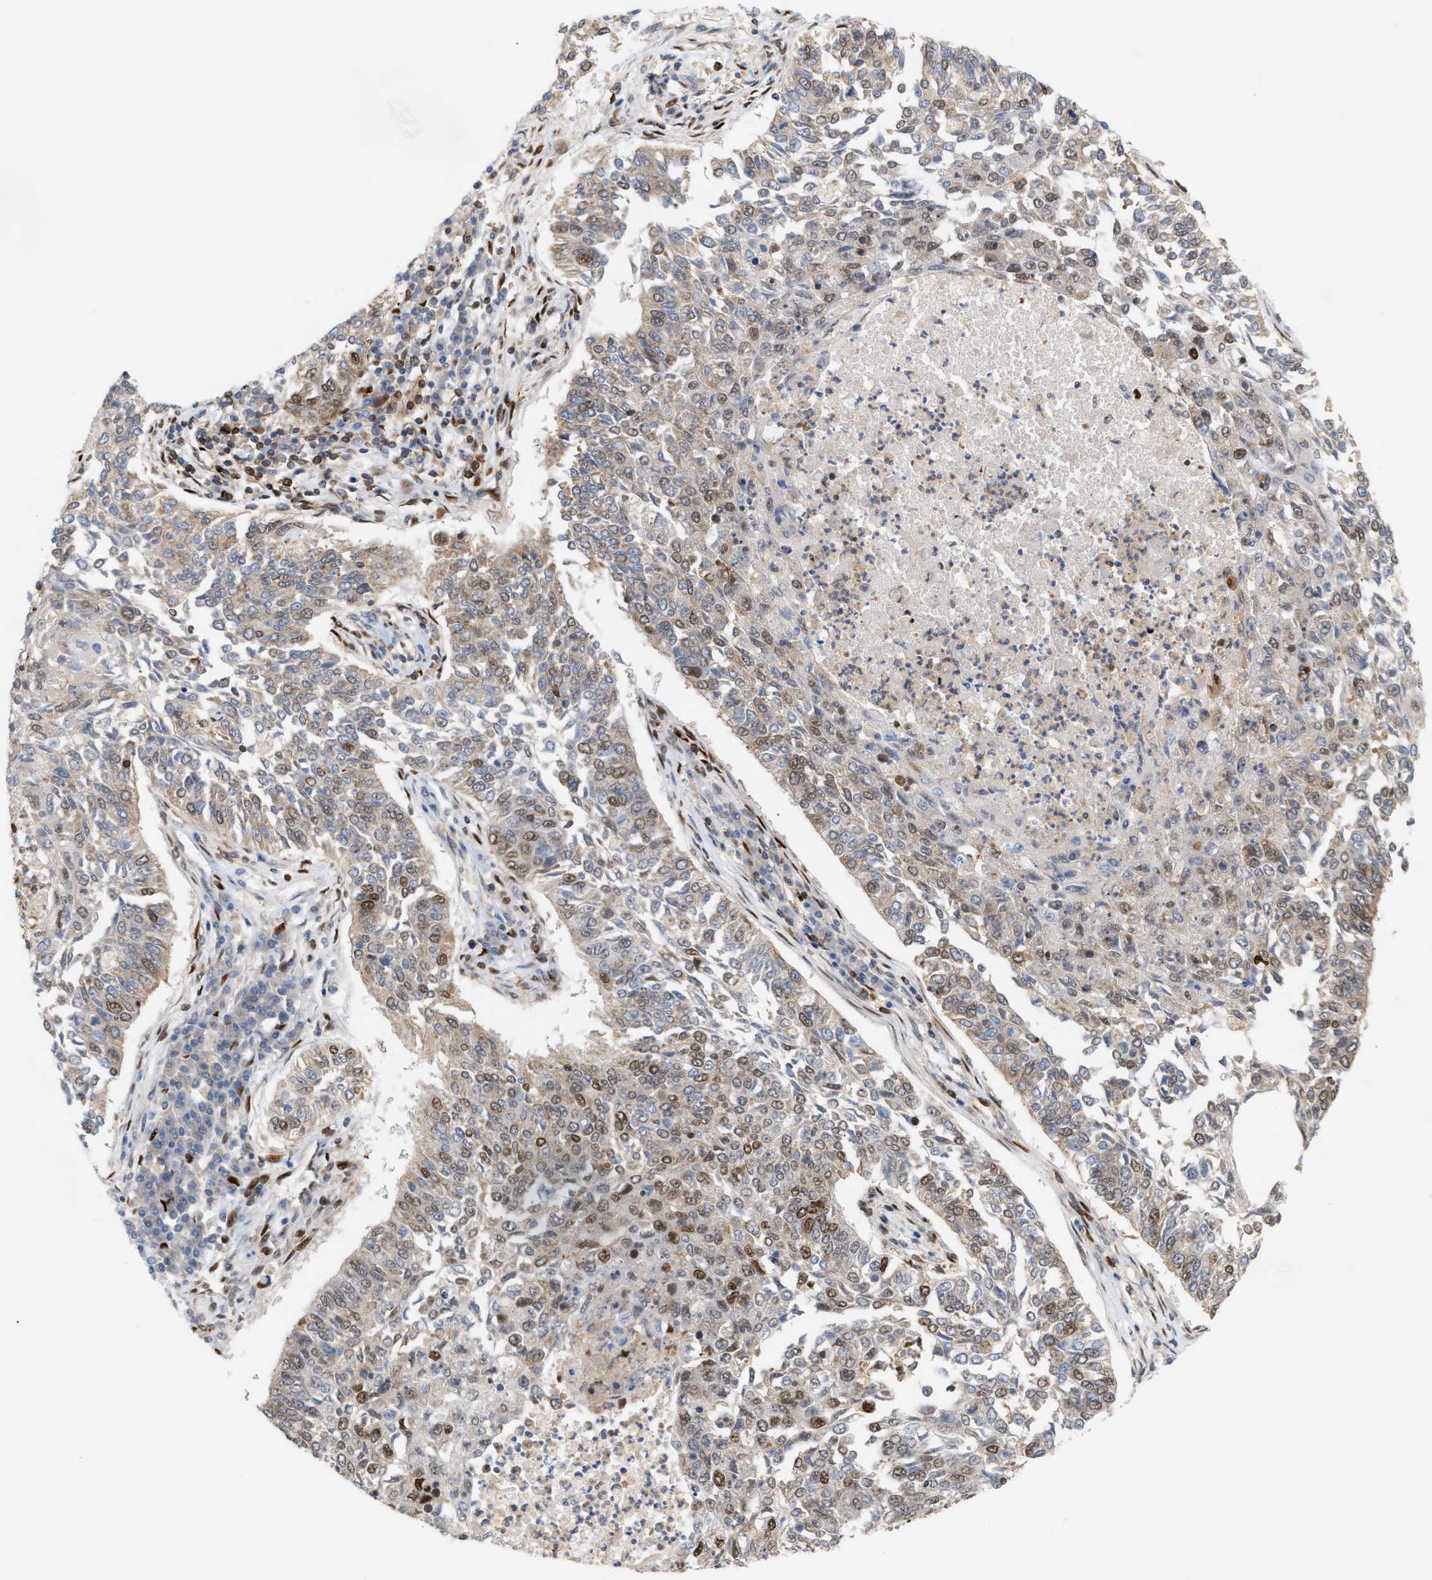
{"staining": {"intensity": "weak", "quantity": "25%-75%", "location": "cytoplasmic/membranous,nuclear"}, "tissue": "lung cancer", "cell_type": "Tumor cells", "image_type": "cancer", "snomed": [{"axis": "morphology", "description": "Normal tissue, NOS"}, {"axis": "morphology", "description": "Squamous cell carcinoma, NOS"}, {"axis": "topography", "description": "Cartilage tissue"}, {"axis": "topography", "description": "Bronchus"}, {"axis": "topography", "description": "Lung"}], "caption": "Protein staining shows weak cytoplasmic/membranous and nuclear positivity in approximately 25%-75% of tumor cells in squamous cell carcinoma (lung).", "gene": "RNASEK-C17orf49", "patient": {"sex": "female", "age": 49}}